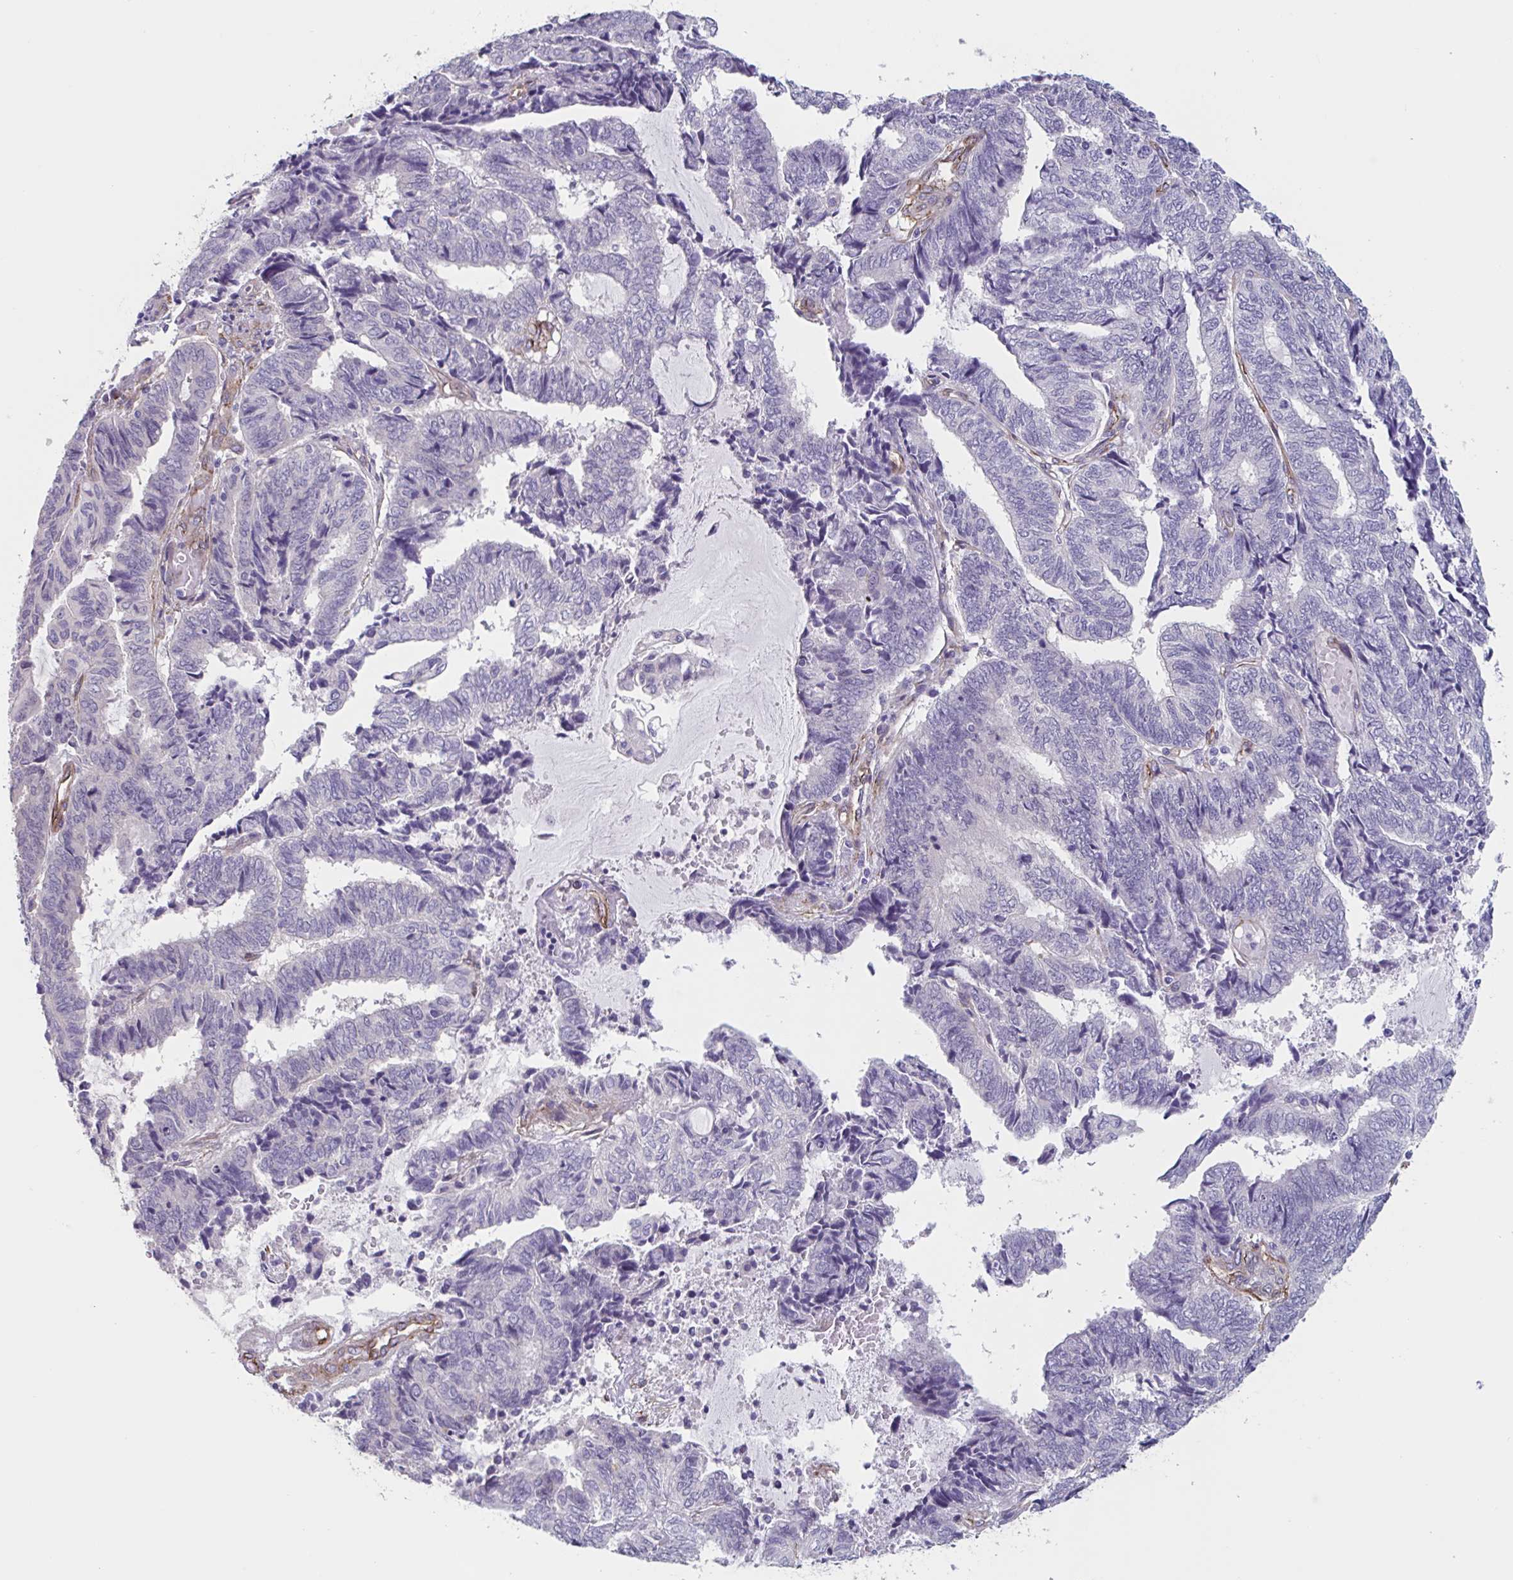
{"staining": {"intensity": "negative", "quantity": "none", "location": "none"}, "tissue": "endometrial cancer", "cell_type": "Tumor cells", "image_type": "cancer", "snomed": [{"axis": "morphology", "description": "Adenocarcinoma, NOS"}, {"axis": "topography", "description": "Uterus"}, {"axis": "topography", "description": "Endometrium"}], "caption": "This is a histopathology image of immunohistochemistry (IHC) staining of adenocarcinoma (endometrial), which shows no staining in tumor cells. (DAB IHC visualized using brightfield microscopy, high magnification).", "gene": "CITED4", "patient": {"sex": "female", "age": 70}}